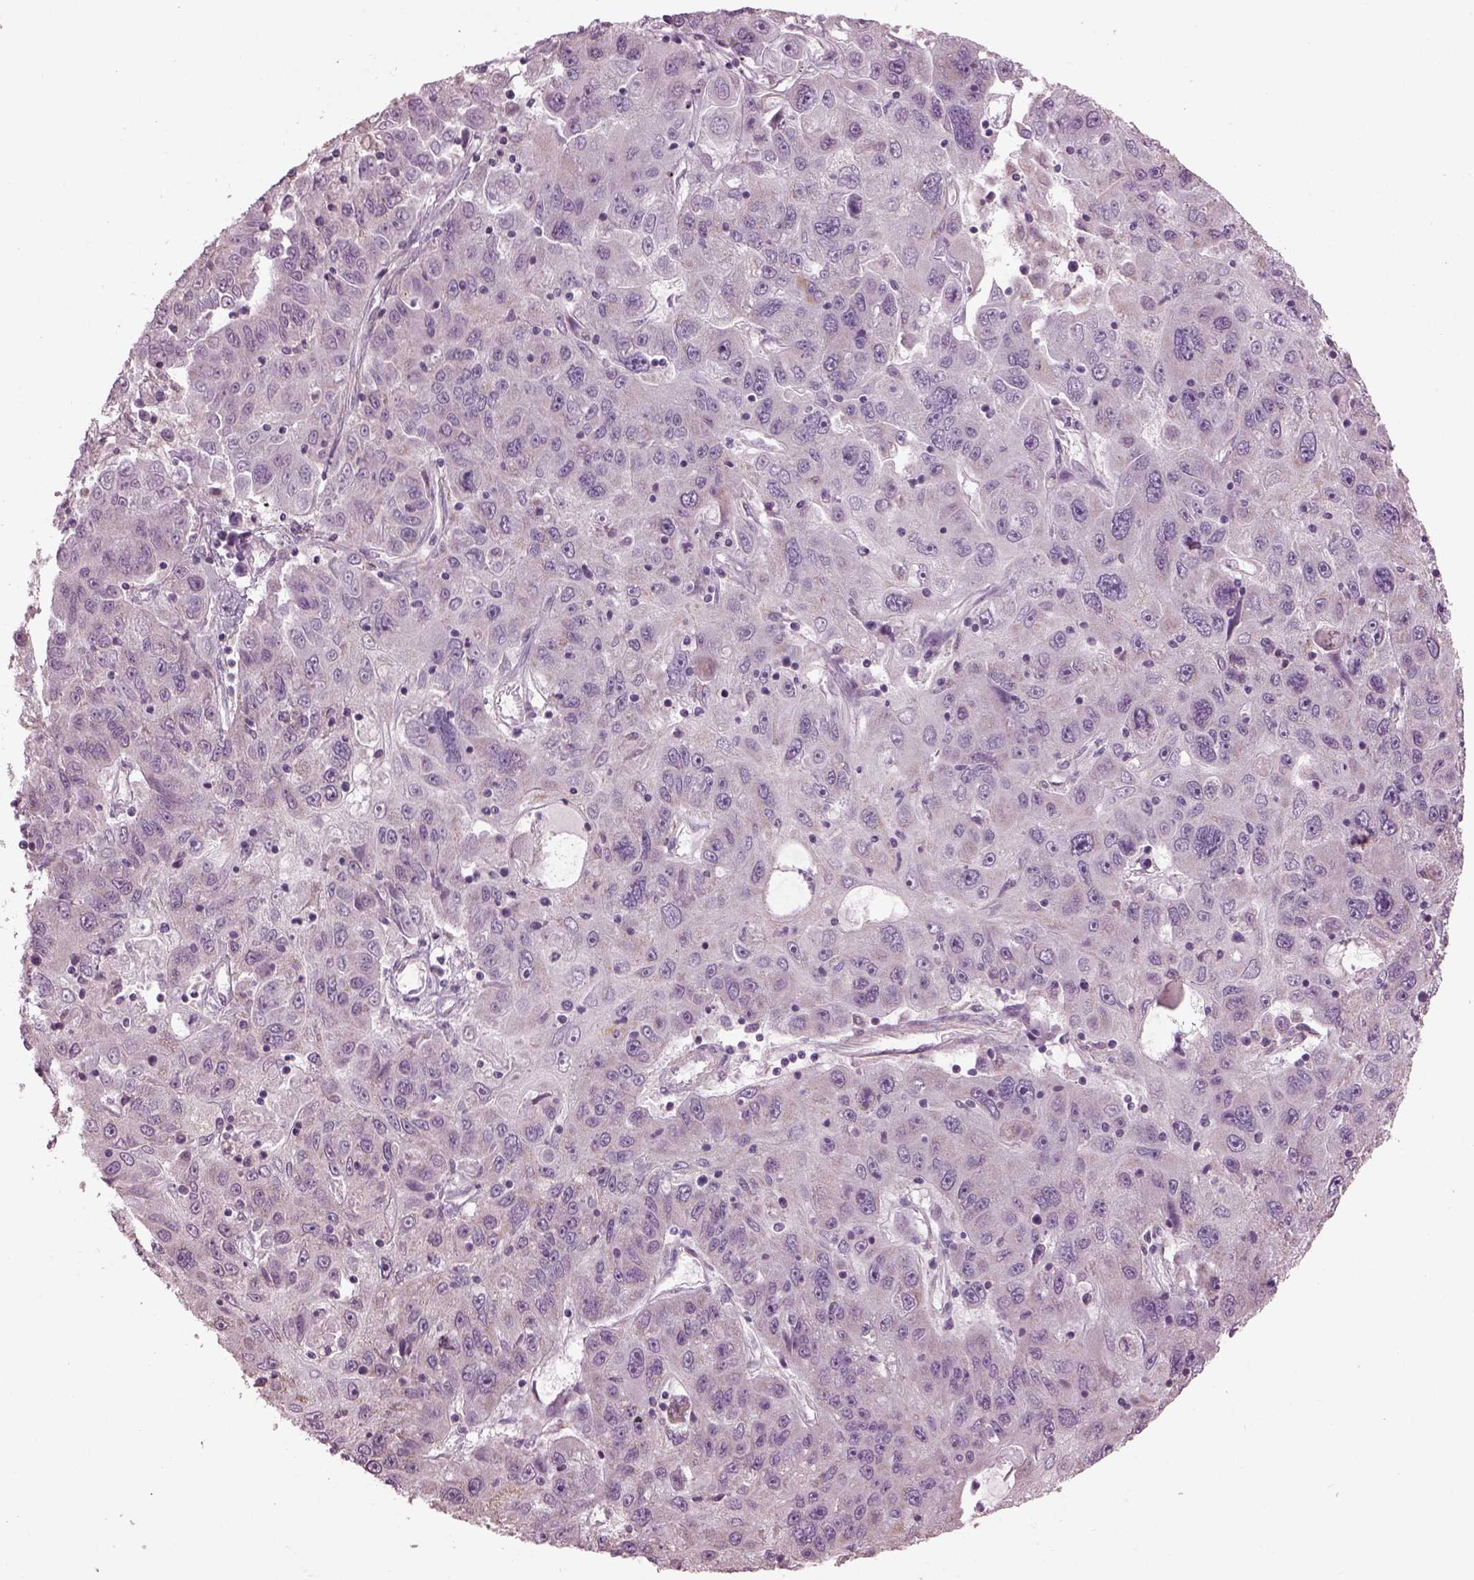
{"staining": {"intensity": "negative", "quantity": "none", "location": "none"}, "tissue": "stomach cancer", "cell_type": "Tumor cells", "image_type": "cancer", "snomed": [{"axis": "morphology", "description": "Adenocarcinoma, NOS"}, {"axis": "topography", "description": "Stomach"}], "caption": "High power microscopy photomicrograph of an immunohistochemistry (IHC) micrograph of adenocarcinoma (stomach), revealing no significant positivity in tumor cells. (Brightfield microscopy of DAB immunohistochemistry at high magnification).", "gene": "SPATA7", "patient": {"sex": "male", "age": 56}}